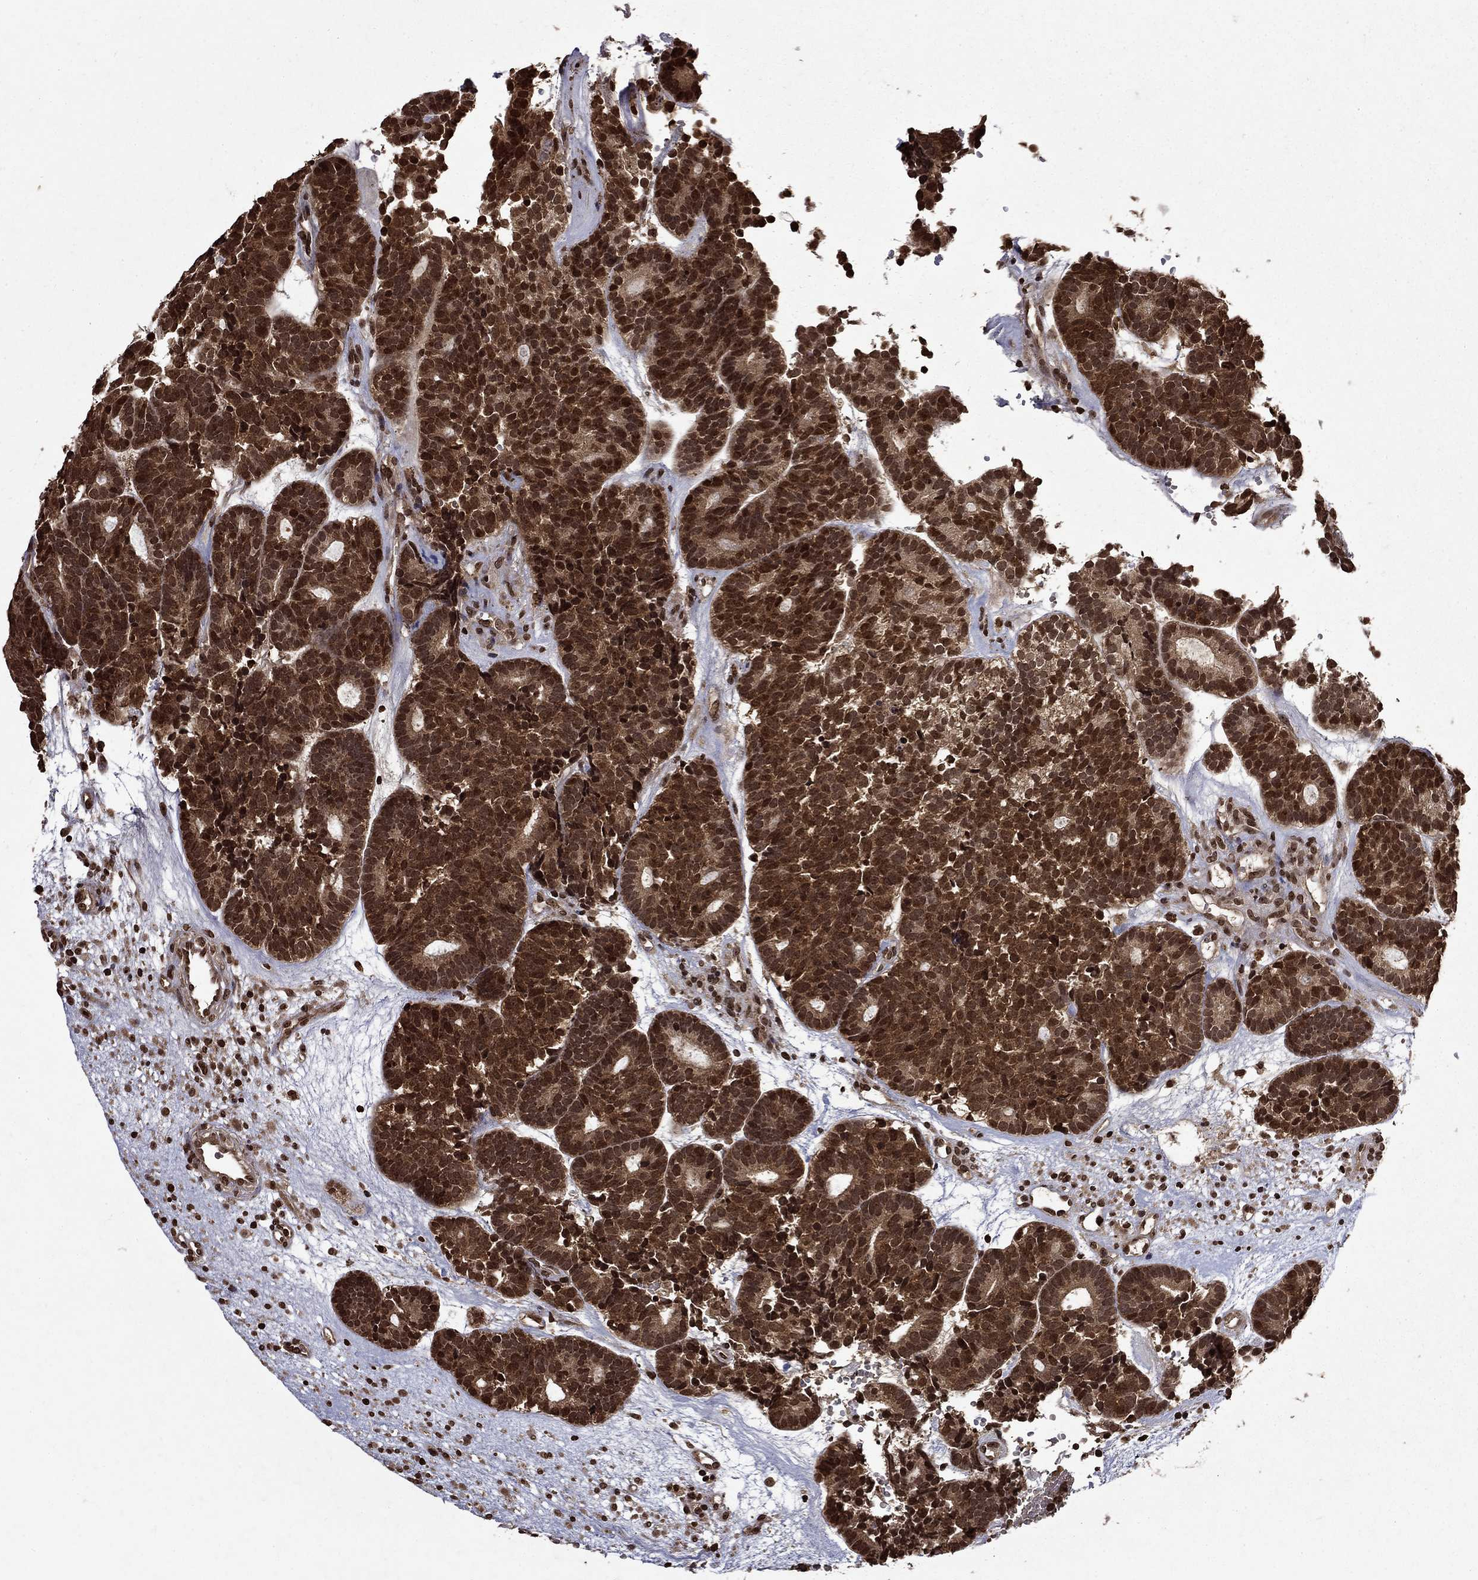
{"staining": {"intensity": "strong", "quantity": "25%-75%", "location": "cytoplasmic/membranous,nuclear"}, "tissue": "head and neck cancer", "cell_type": "Tumor cells", "image_type": "cancer", "snomed": [{"axis": "morphology", "description": "Adenocarcinoma, NOS"}, {"axis": "topography", "description": "Head-Neck"}], "caption": "Immunohistochemistry (DAB) staining of human adenocarcinoma (head and neck) demonstrates strong cytoplasmic/membranous and nuclear protein positivity in about 25%-75% of tumor cells. The protein of interest is stained brown, and the nuclei are stained in blue (DAB (3,3'-diaminobenzidine) IHC with brightfield microscopy, high magnification).", "gene": "PIN4", "patient": {"sex": "female", "age": 81}}